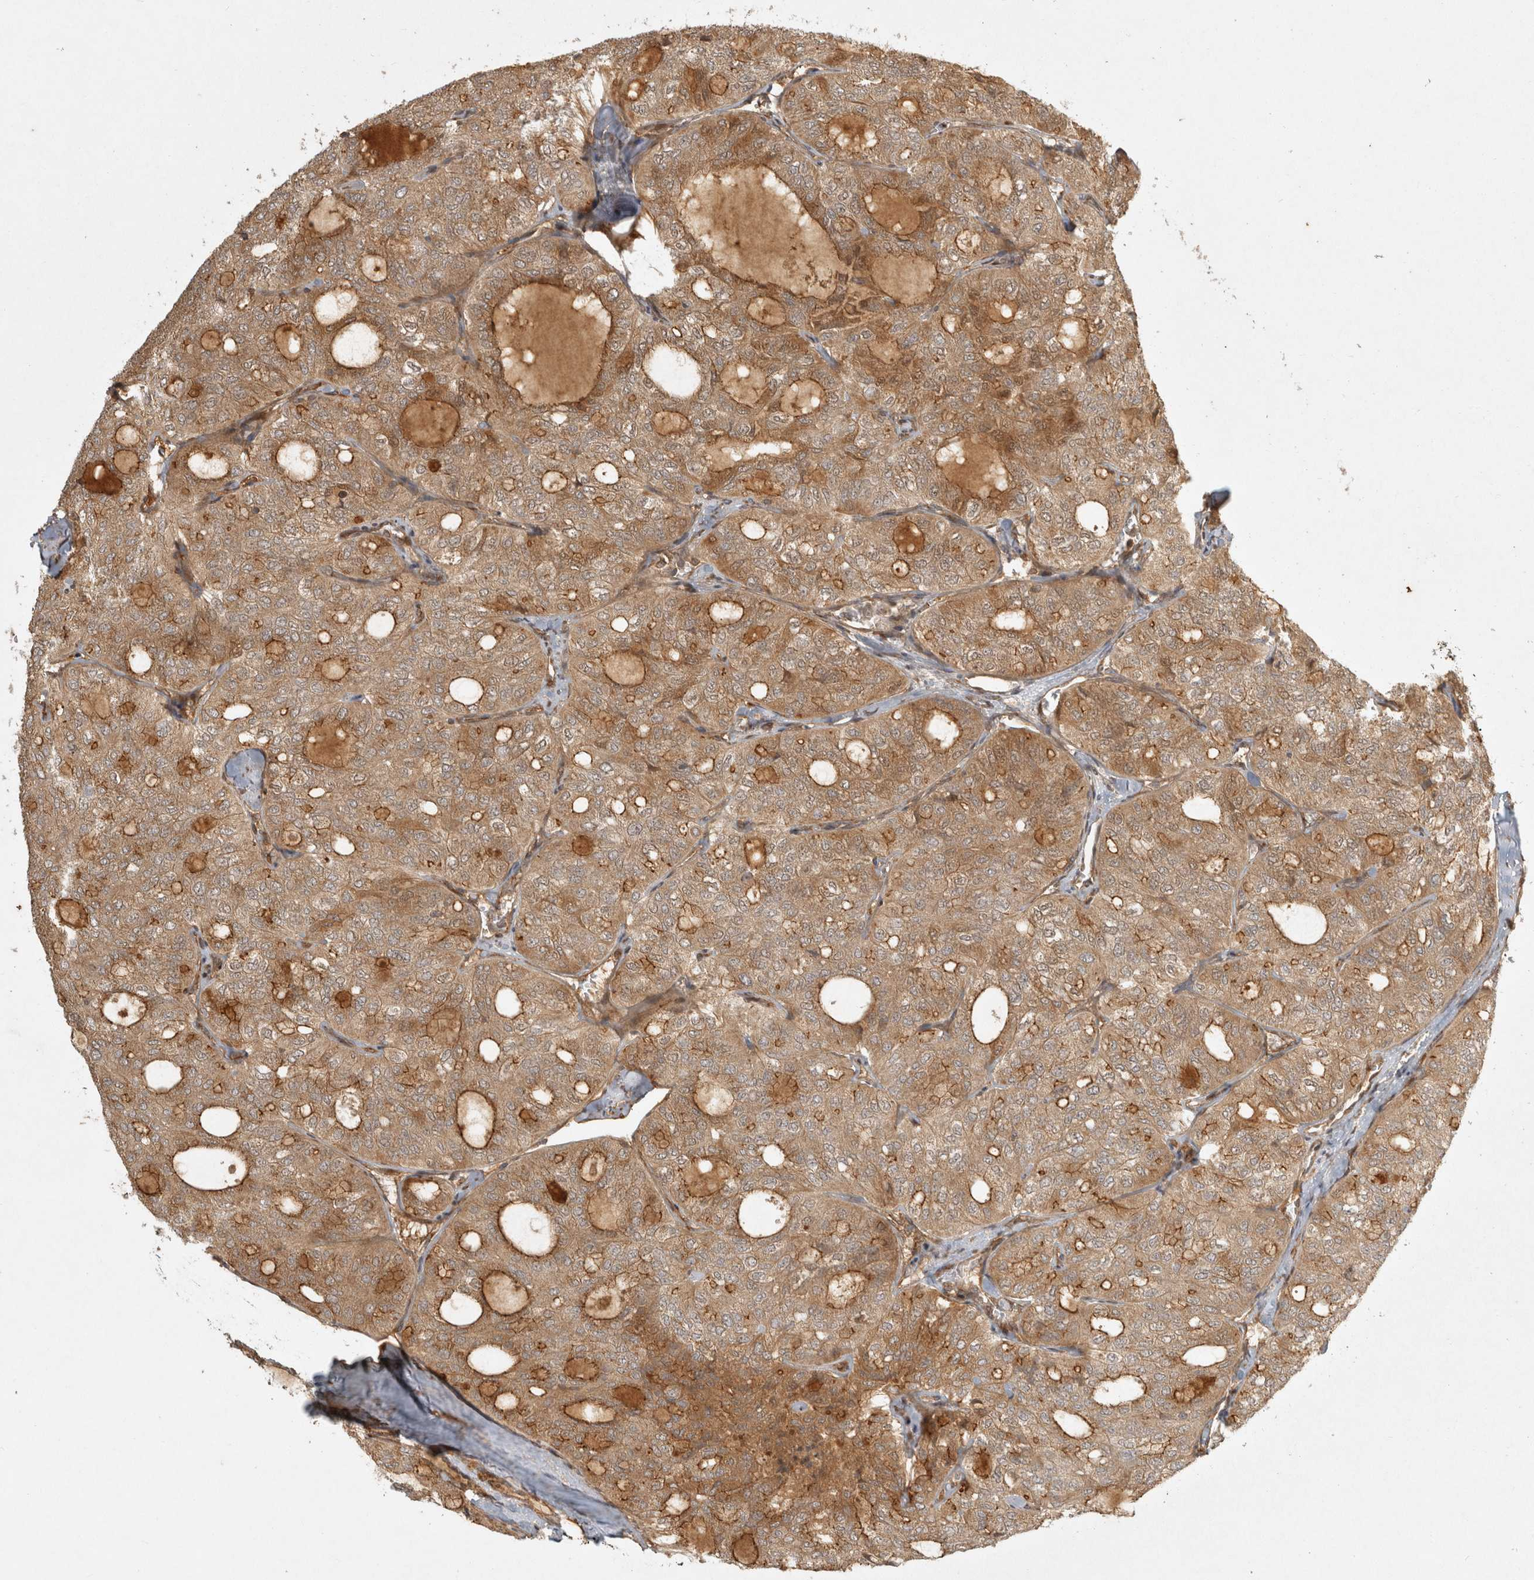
{"staining": {"intensity": "moderate", "quantity": ">75%", "location": "cytoplasmic/membranous"}, "tissue": "thyroid cancer", "cell_type": "Tumor cells", "image_type": "cancer", "snomed": [{"axis": "morphology", "description": "Follicular adenoma carcinoma, NOS"}, {"axis": "topography", "description": "Thyroid gland"}], "caption": "An image showing moderate cytoplasmic/membranous expression in about >75% of tumor cells in follicular adenoma carcinoma (thyroid), as visualized by brown immunohistochemical staining.", "gene": "CAMSAP2", "patient": {"sex": "male", "age": 75}}